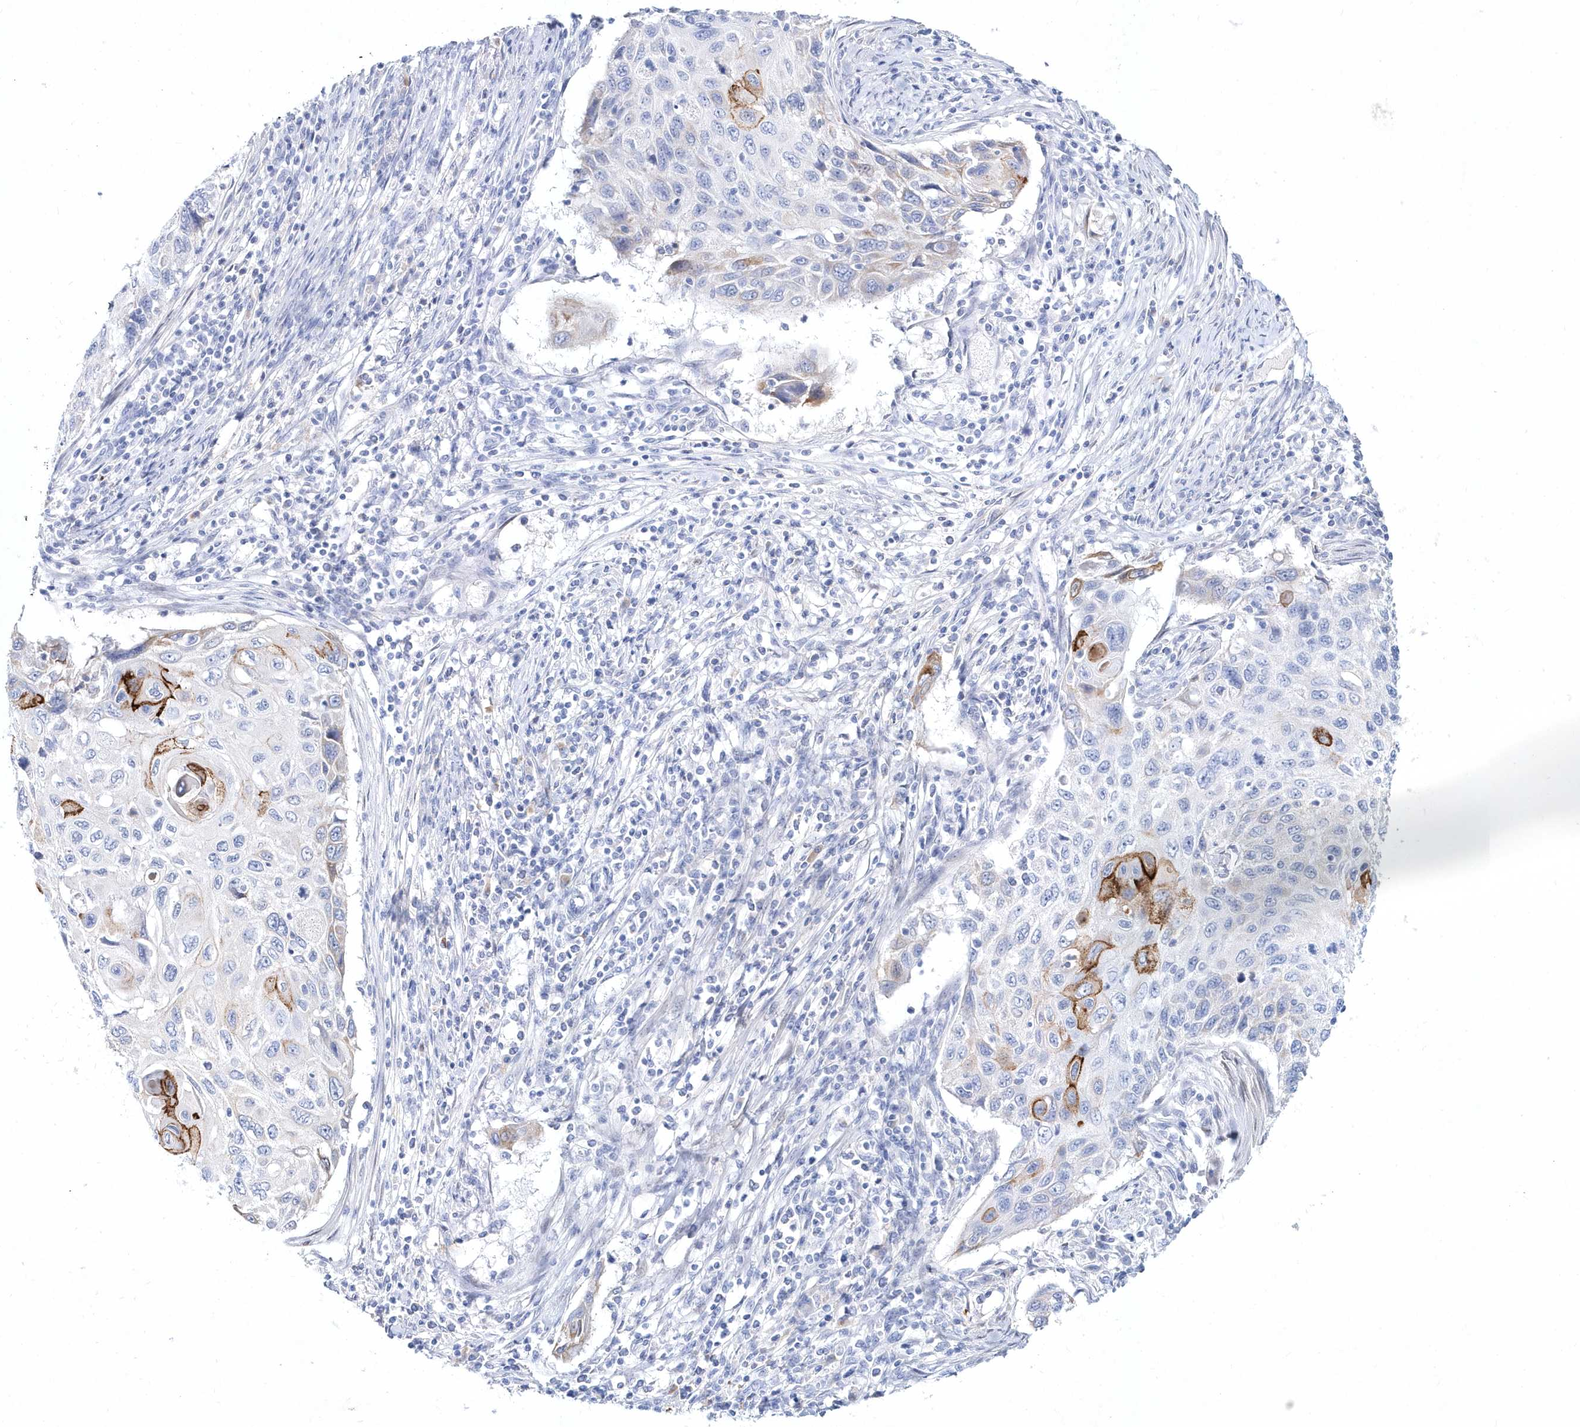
{"staining": {"intensity": "moderate", "quantity": "<25%", "location": "cytoplasmic/membranous"}, "tissue": "cervical cancer", "cell_type": "Tumor cells", "image_type": "cancer", "snomed": [{"axis": "morphology", "description": "Squamous cell carcinoma, NOS"}, {"axis": "topography", "description": "Cervix"}], "caption": "Brown immunohistochemical staining in human squamous cell carcinoma (cervical) demonstrates moderate cytoplasmic/membranous staining in about <25% of tumor cells. (Stains: DAB (3,3'-diaminobenzidine) in brown, nuclei in blue, Microscopy: brightfield microscopy at high magnification).", "gene": "SPINK7", "patient": {"sex": "female", "age": 70}}